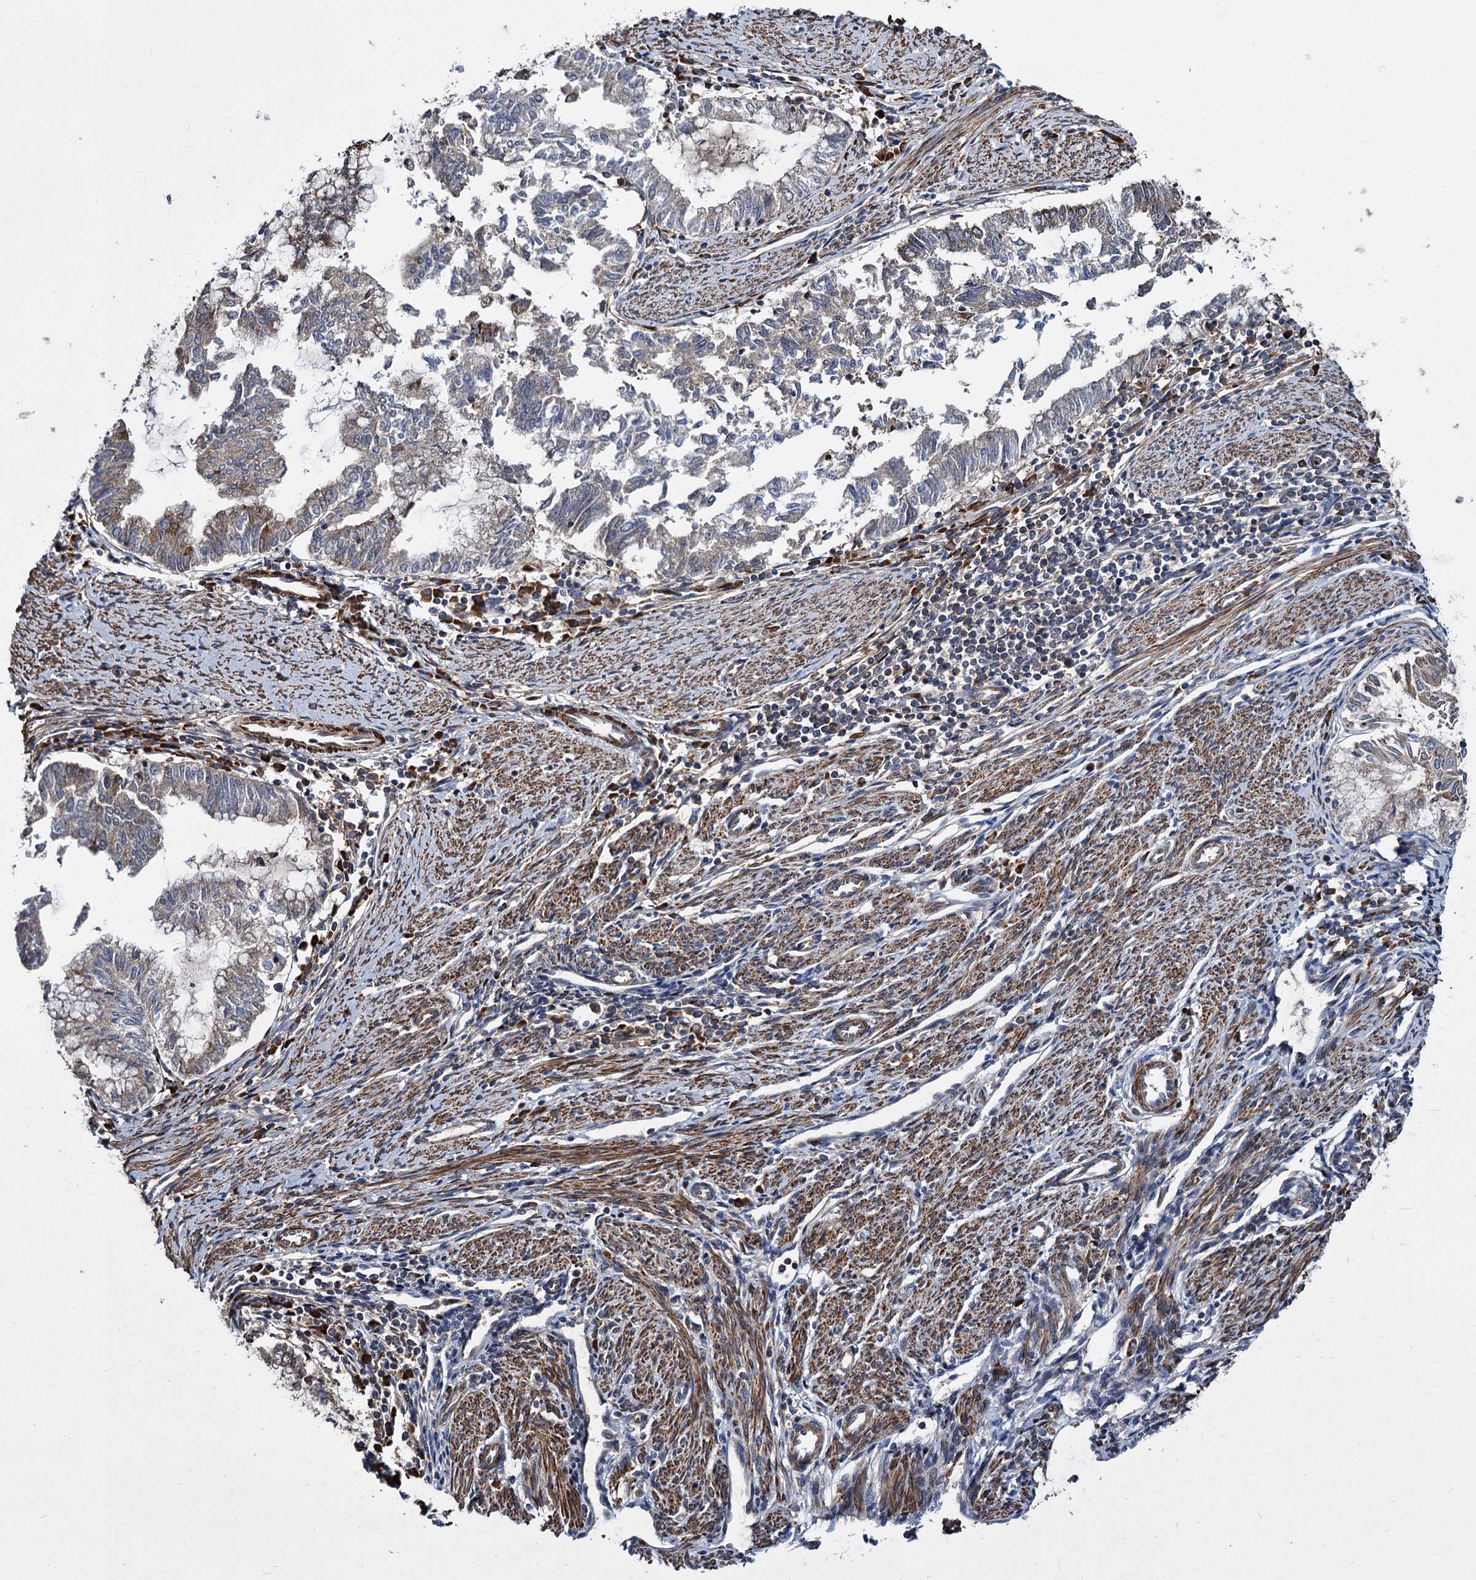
{"staining": {"intensity": "weak", "quantity": "<25%", "location": "cytoplasmic/membranous"}, "tissue": "endometrial cancer", "cell_type": "Tumor cells", "image_type": "cancer", "snomed": [{"axis": "morphology", "description": "Adenocarcinoma, NOS"}, {"axis": "topography", "description": "Endometrium"}], "caption": "Immunohistochemistry (IHC) of endometrial cancer (adenocarcinoma) reveals no positivity in tumor cells.", "gene": "ISM2", "patient": {"sex": "female", "age": 79}}